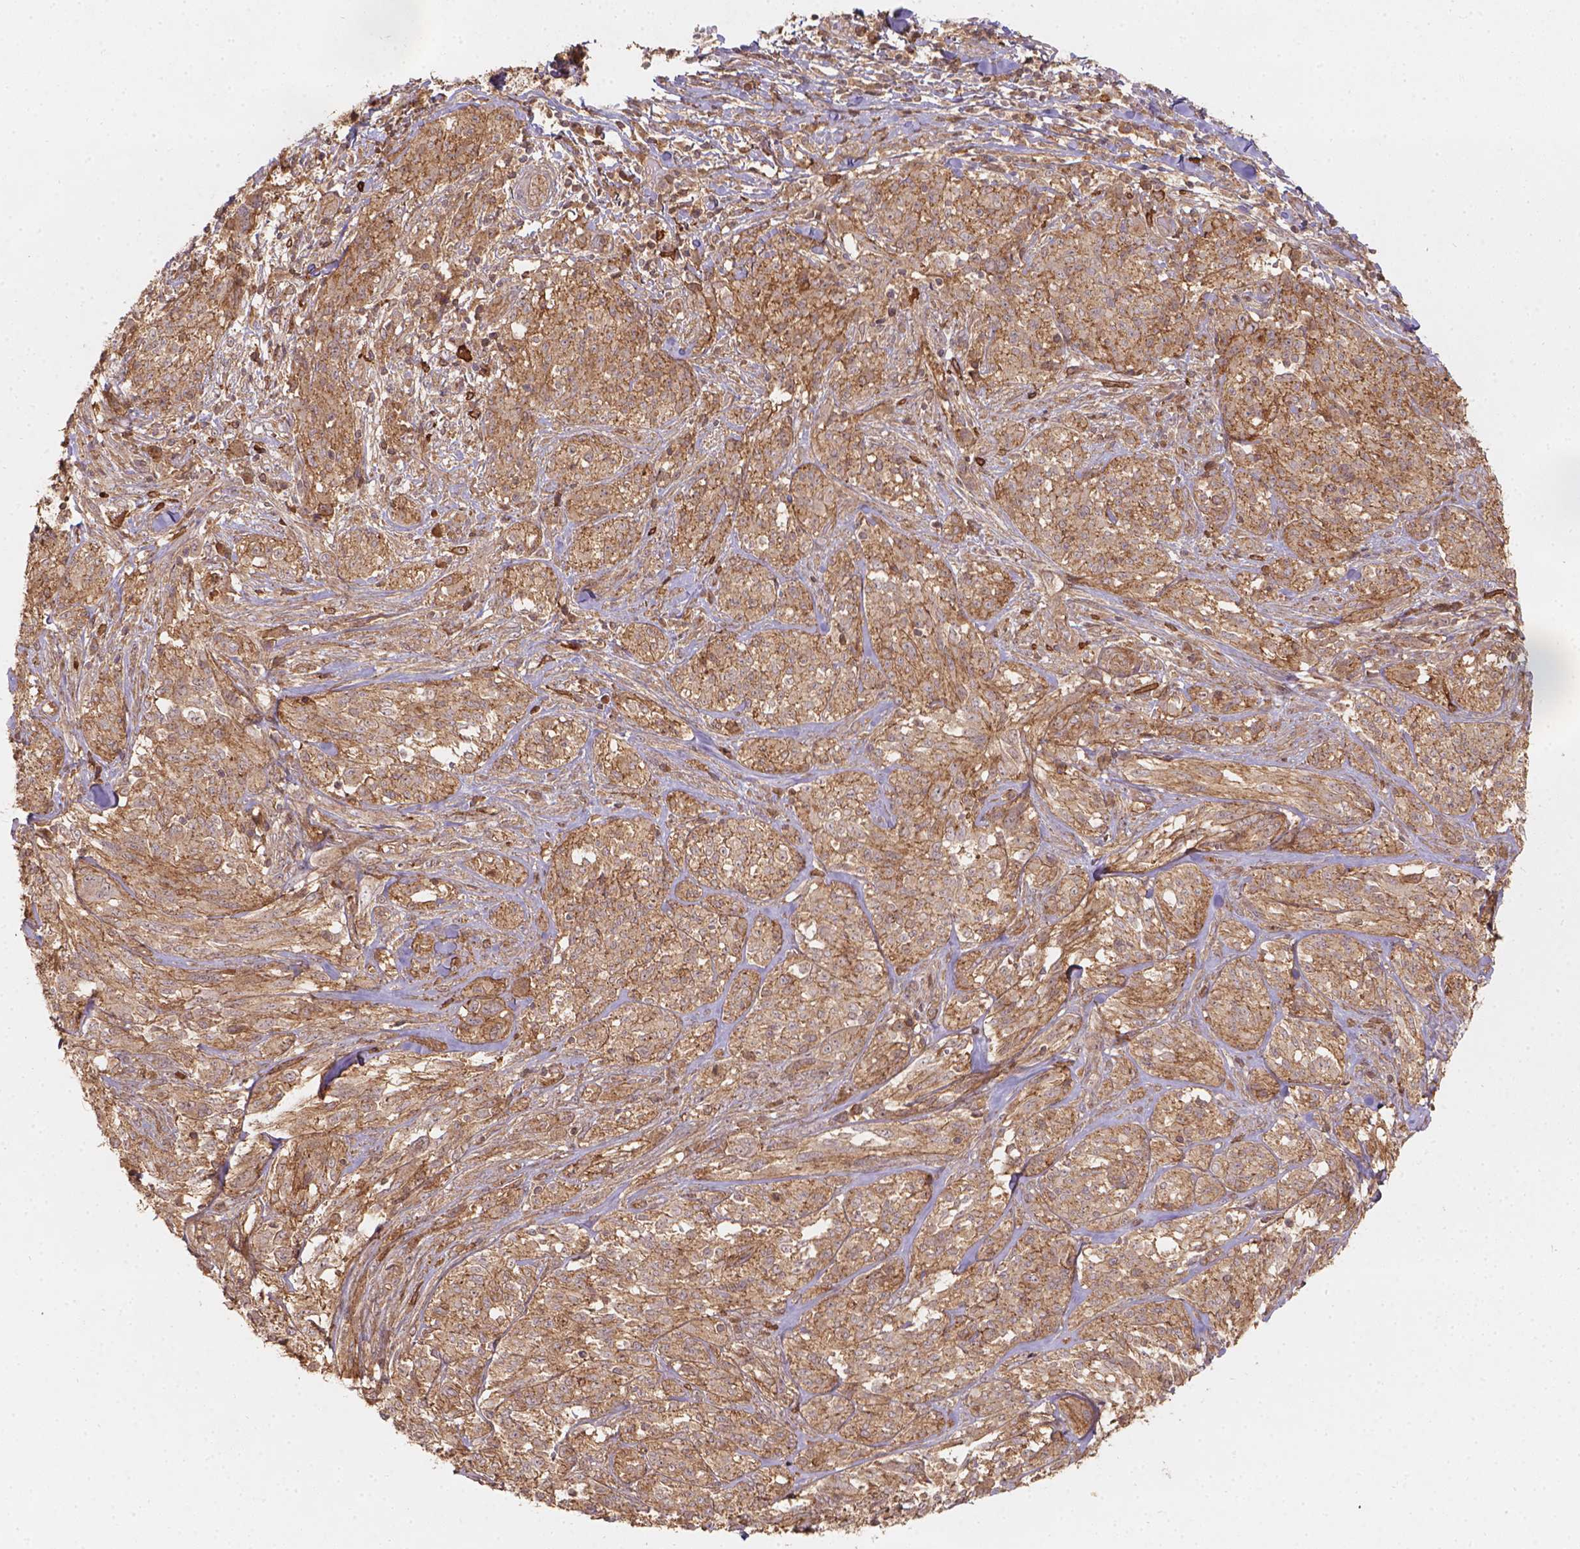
{"staining": {"intensity": "moderate", "quantity": ">75%", "location": "cytoplasmic/membranous"}, "tissue": "melanoma", "cell_type": "Tumor cells", "image_type": "cancer", "snomed": [{"axis": "morphology", "description": "Malignant melanoma, NOS"}, {"axis": "topography", "description": "Skin"}], "caption": "Immunohistochemistry micrograph of neoplastic tissue: malignant melanoma stained using immunohistochemistry (IHC) shows medium levels of moderate protein expression localized specifically in the cytoplasmic/membranous of tumor cells, appearing as a cytoplasmic/membranous brown color.", "gene": "XPR1", "patient": {"sex": "female", "age": 91}}